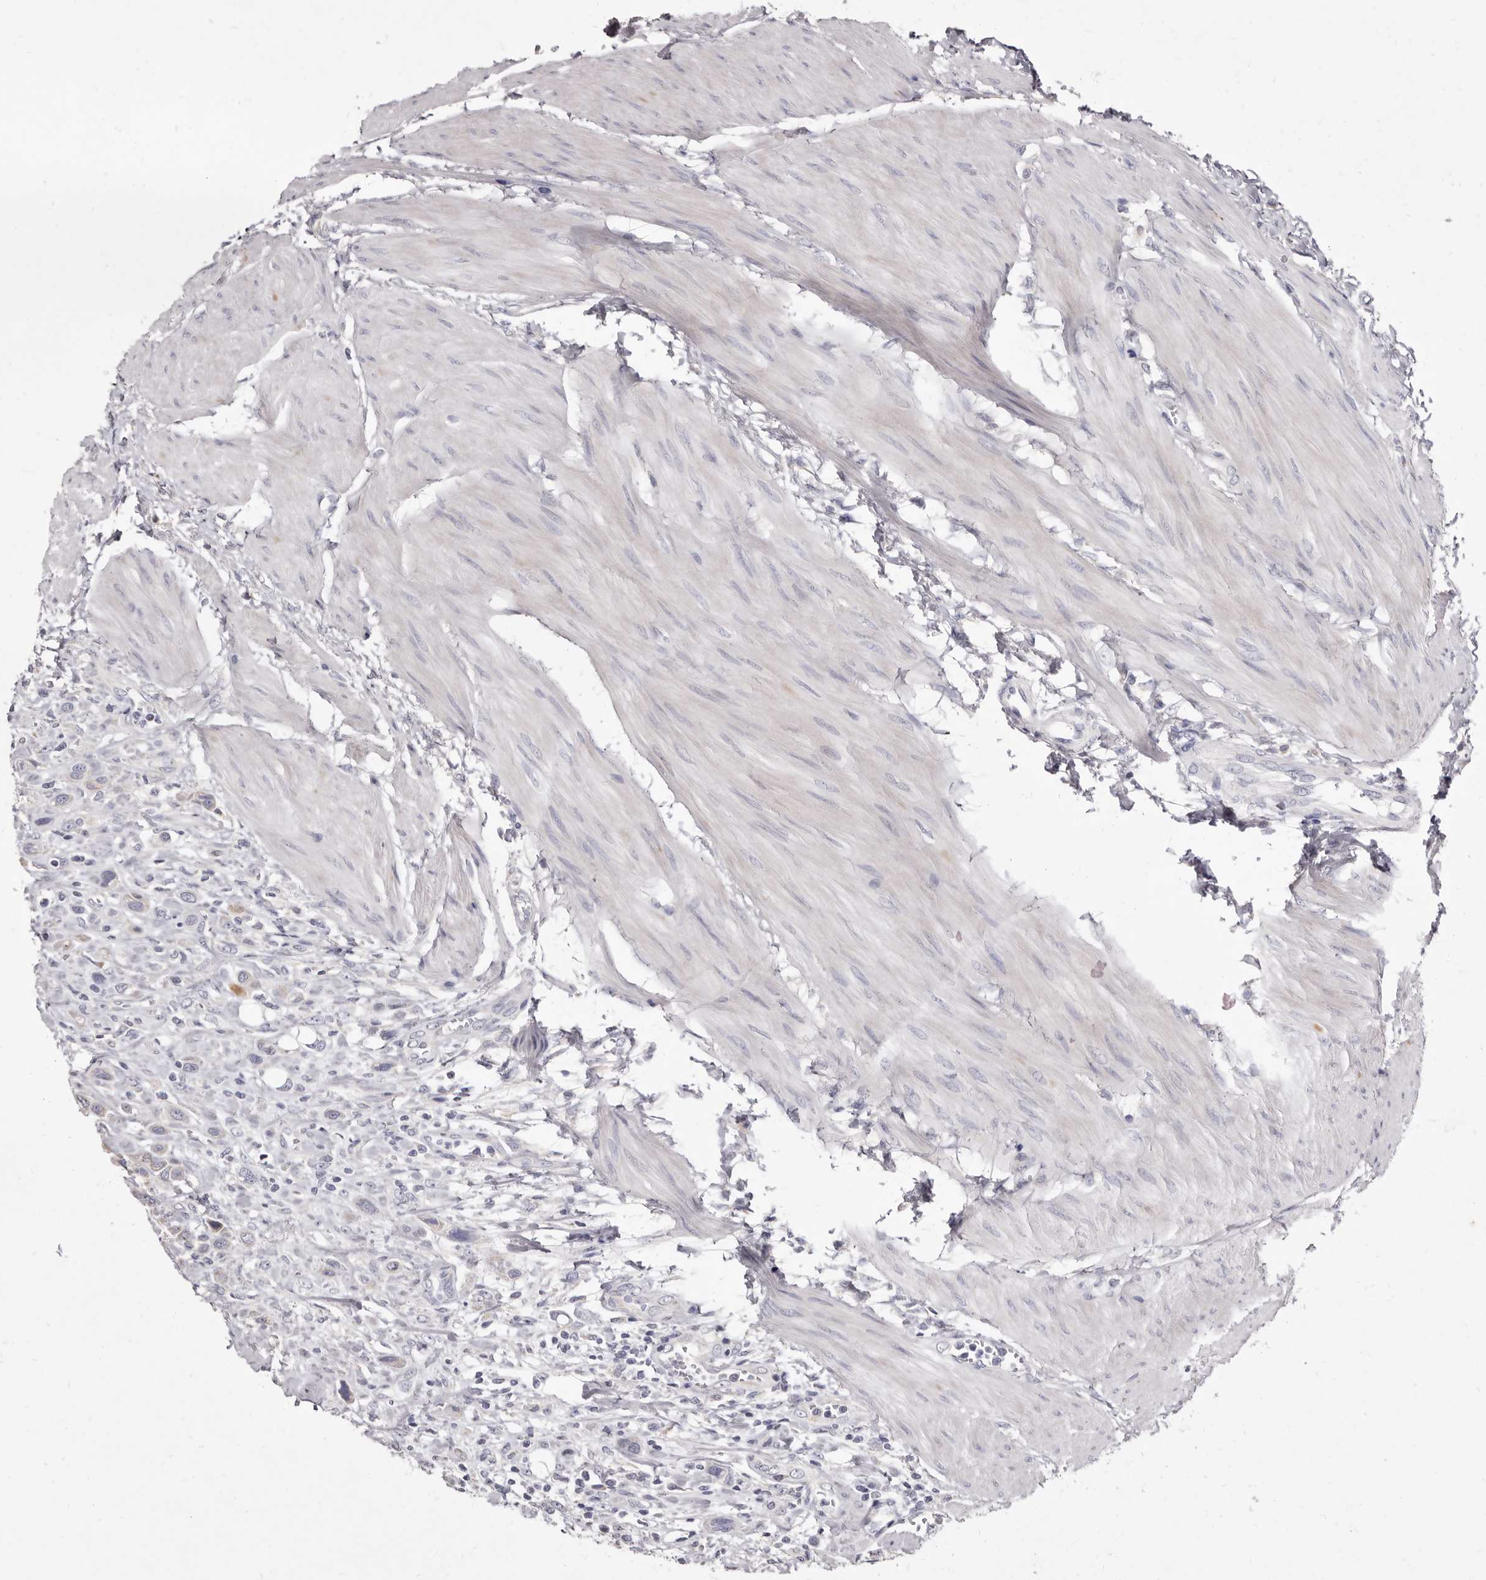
{"staining": {"intensity": "negative", "quantity": "none", "location": "none"}, "tissue": "urothelial cancer", "cell_type": "Tumor cells", "image_type": "cancer", "snomed": [{"axis": "morphology", "description": "Urothelial carcinoma, High grade"}, {"axis": "topography", "description": "Urinary bladder"}], "caption": "A photomicrograph of human urothelial cancer is negative for staining in tumor cells.", "gene": "CYP2E1", "patient": {"sex": "male", "age": 50}}